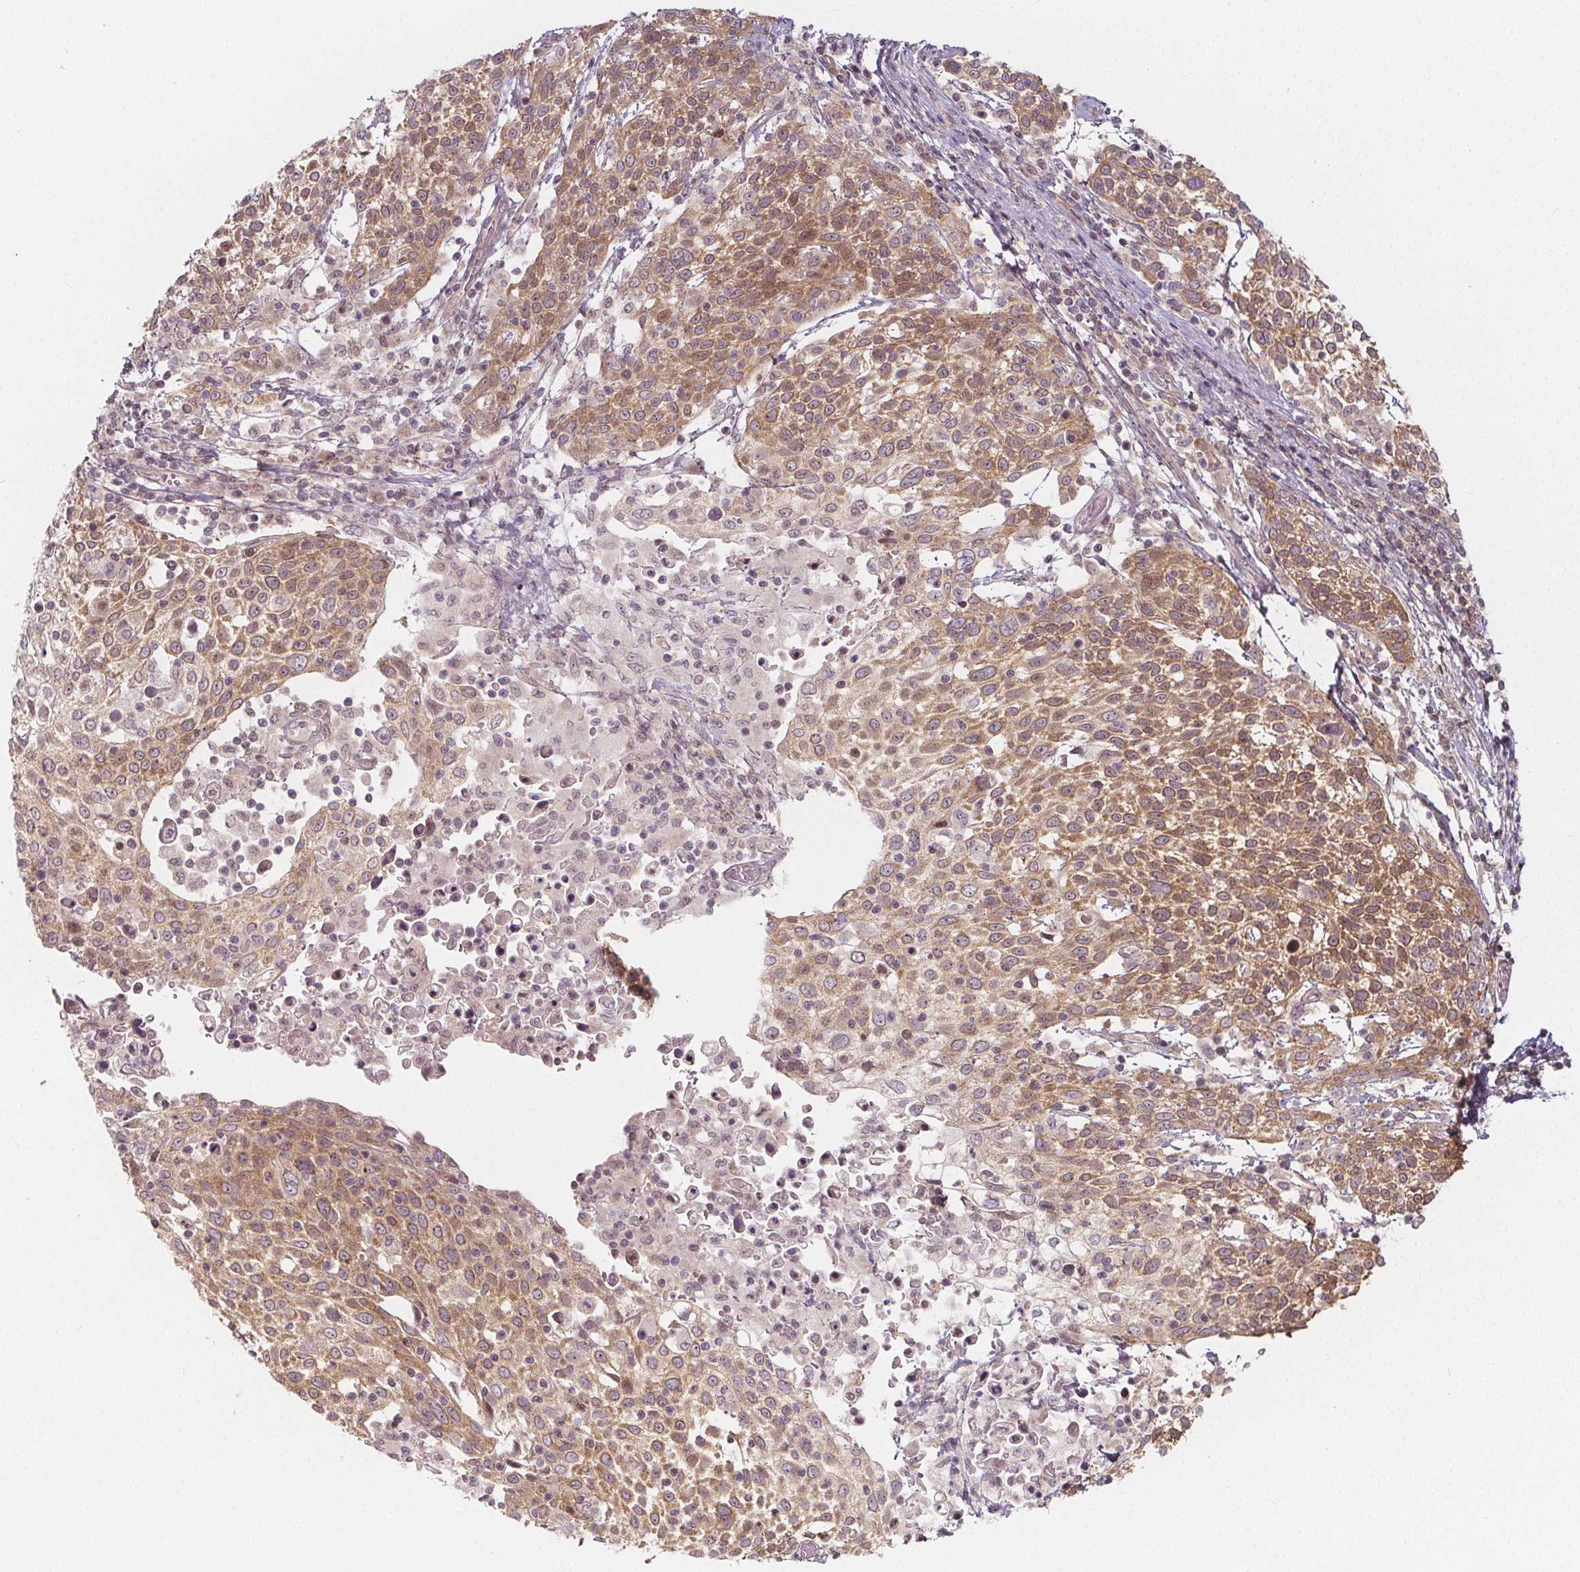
{"staining": {"intensity": "moderate", "quantity": "25%-75%", "location": "cytoplasmic/membranous"}, "tissue": "cervical cancer", "cell_type": "Tumor cells", "image_type": "cancer", "snomed": [{"axis": "morphology", "description": "Squamous cell carcinoma, NOS"}, {"axis": "topography", "description": "Cervix"}], "caption": "IHC (DAB (3,3'-diaminobenzidine)) staining of human cervical cancer (squamous cell carcinoma) displays moderate cytoplasmic/membranous protein expression in approximately 25%-75% of tumor cells. Using DAB (brown) and hematoxylin (blue) stains, captured at high magnification using brightfield microscopy.", "gene": "AKT1S1", "patient": {"sex": "female", "age": 61}}